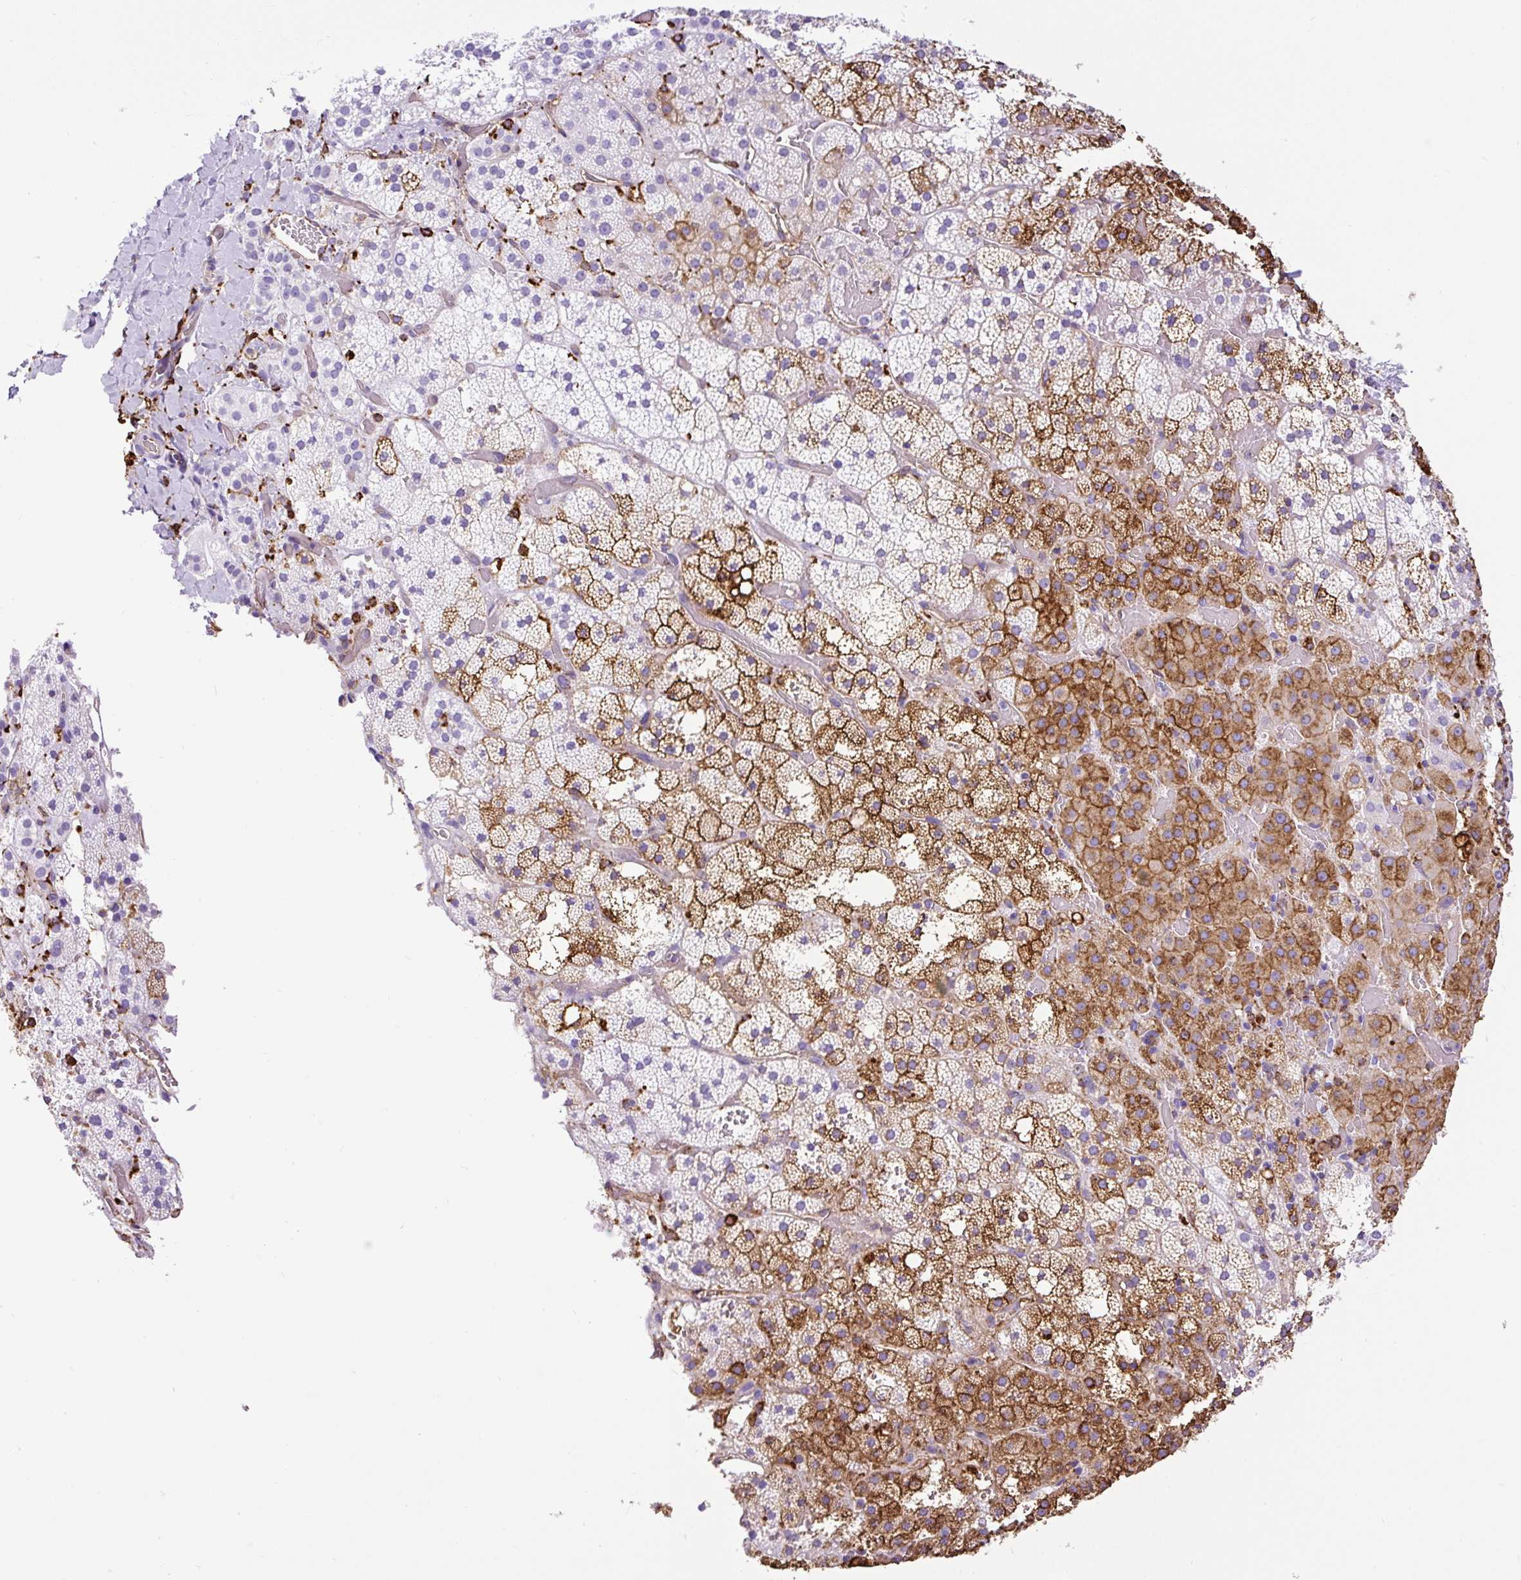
{"staining": {"intensity": "strong", "quantity": "25%-75%", "location": "cytoplasmic/membranous"}, "tissue": "adrenal gland", "cell_type": "Glandular cells", "image_type": "normal", "snomed": [{"axis": "morphology", "description": "Normal tissue, NOS"}, {"axis": "topography", "description": "Adrenal gland"}], "caption": "Immunohistochemical staining of normal adrenal gland reveals high levels of strong cytoplasmic/membranous positivity in about 25%-75% of glandular cells.", "gene": "HLA", "patient": {"sex": "male", "age": 53}}